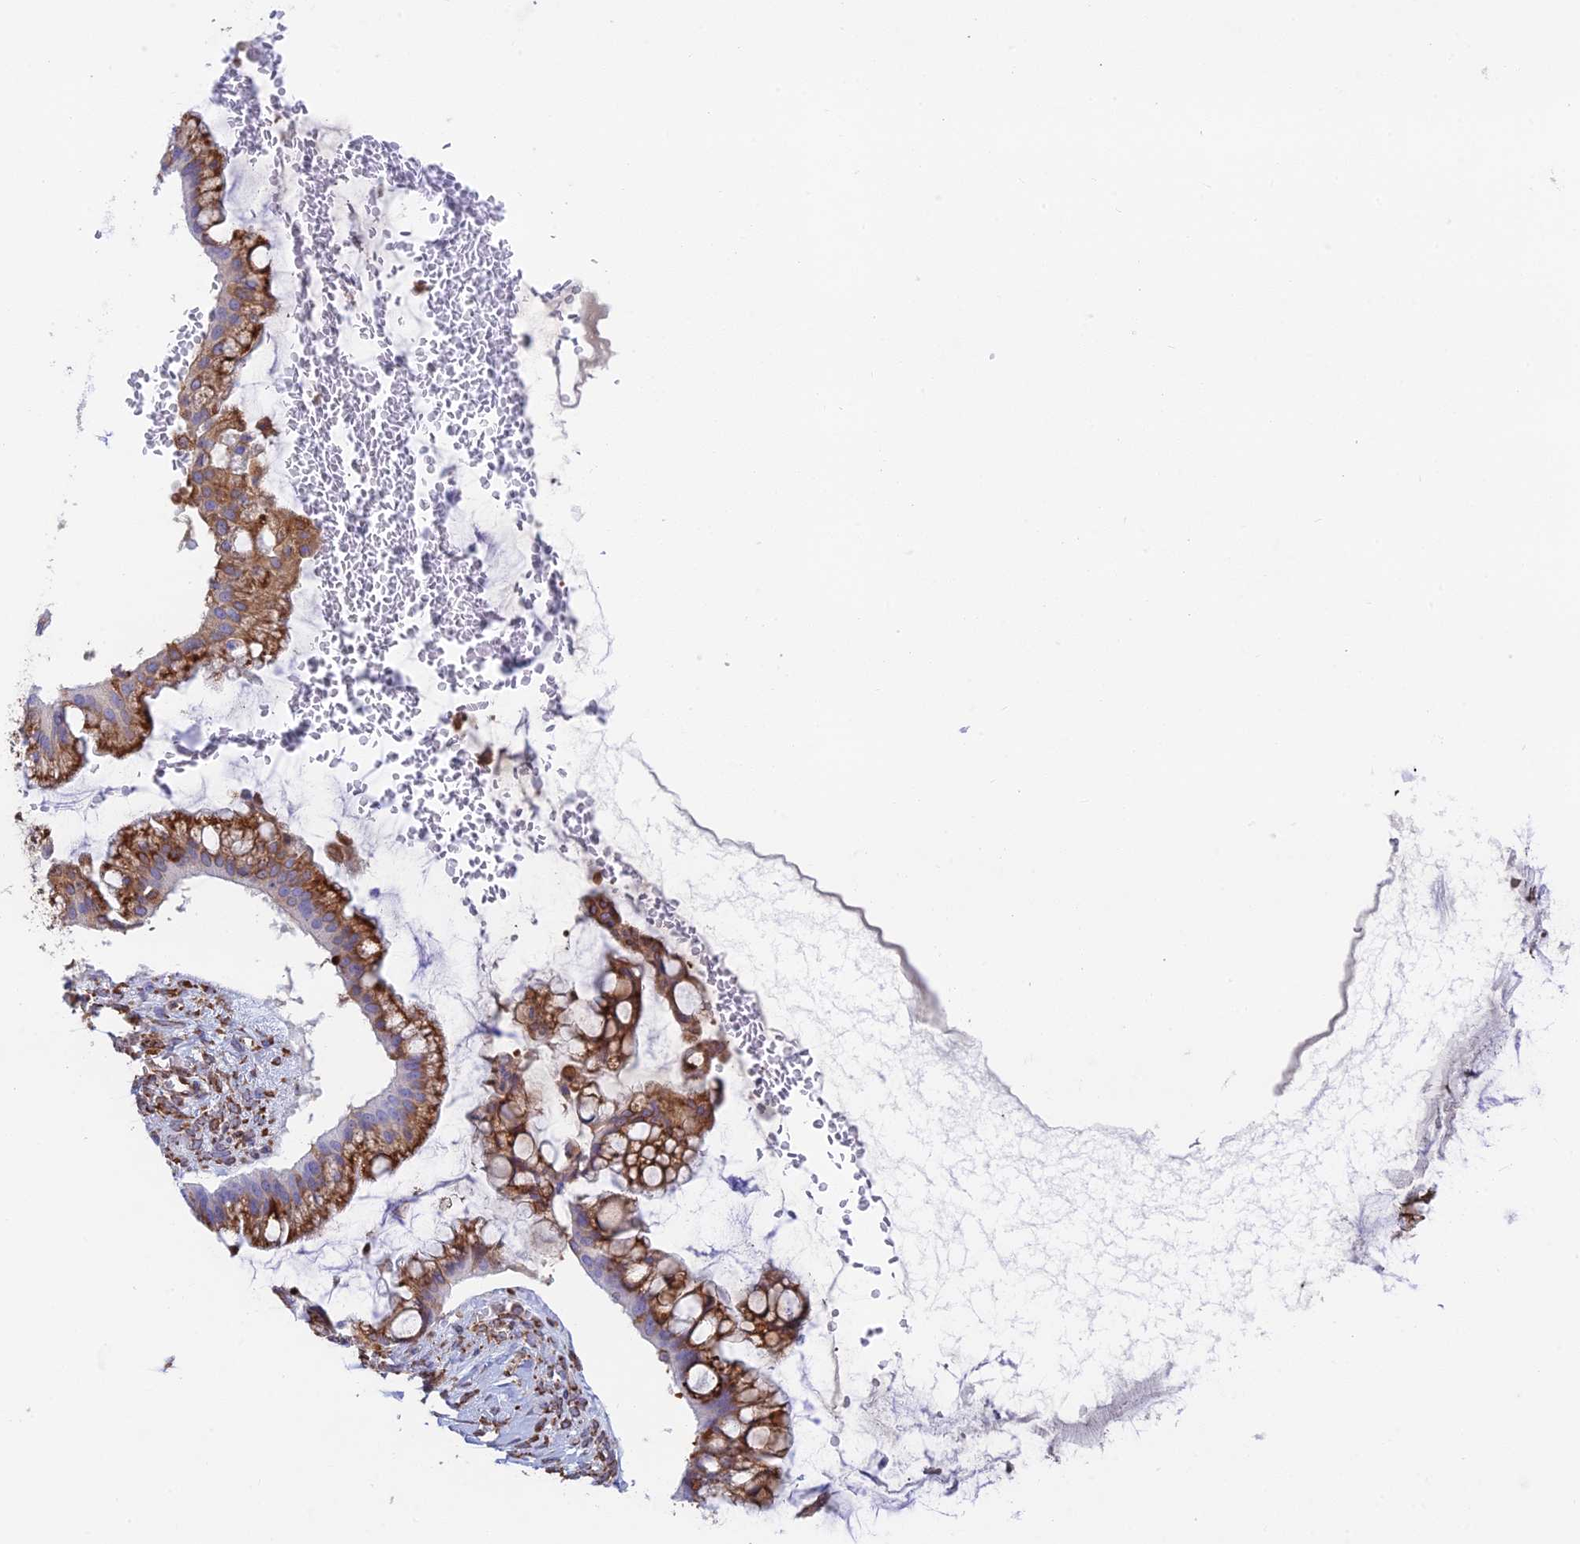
{"staining": {"intensity": "moderate", "quantity": ">75%", "location": "cytoplasmic/membranous"}, "tissue": "ovarian cancer", "cell_type": "Tumor cells", "image_type": "cancer", "snomed": [{"axis": "morphology", "description": "Cystadenocarcinoma, mucinous, NOS"}, {"axis": "topography", "description": "Ovary"}], "caption": "Human ovarian mucinous cystadenocarcinoma stained with a brown dye displays moderate cytoplasmic/membranous positive positivity in about >75% of tumor cells.", "gene": "CCDC69", "patient": {"sex": "female", "age": 73}}